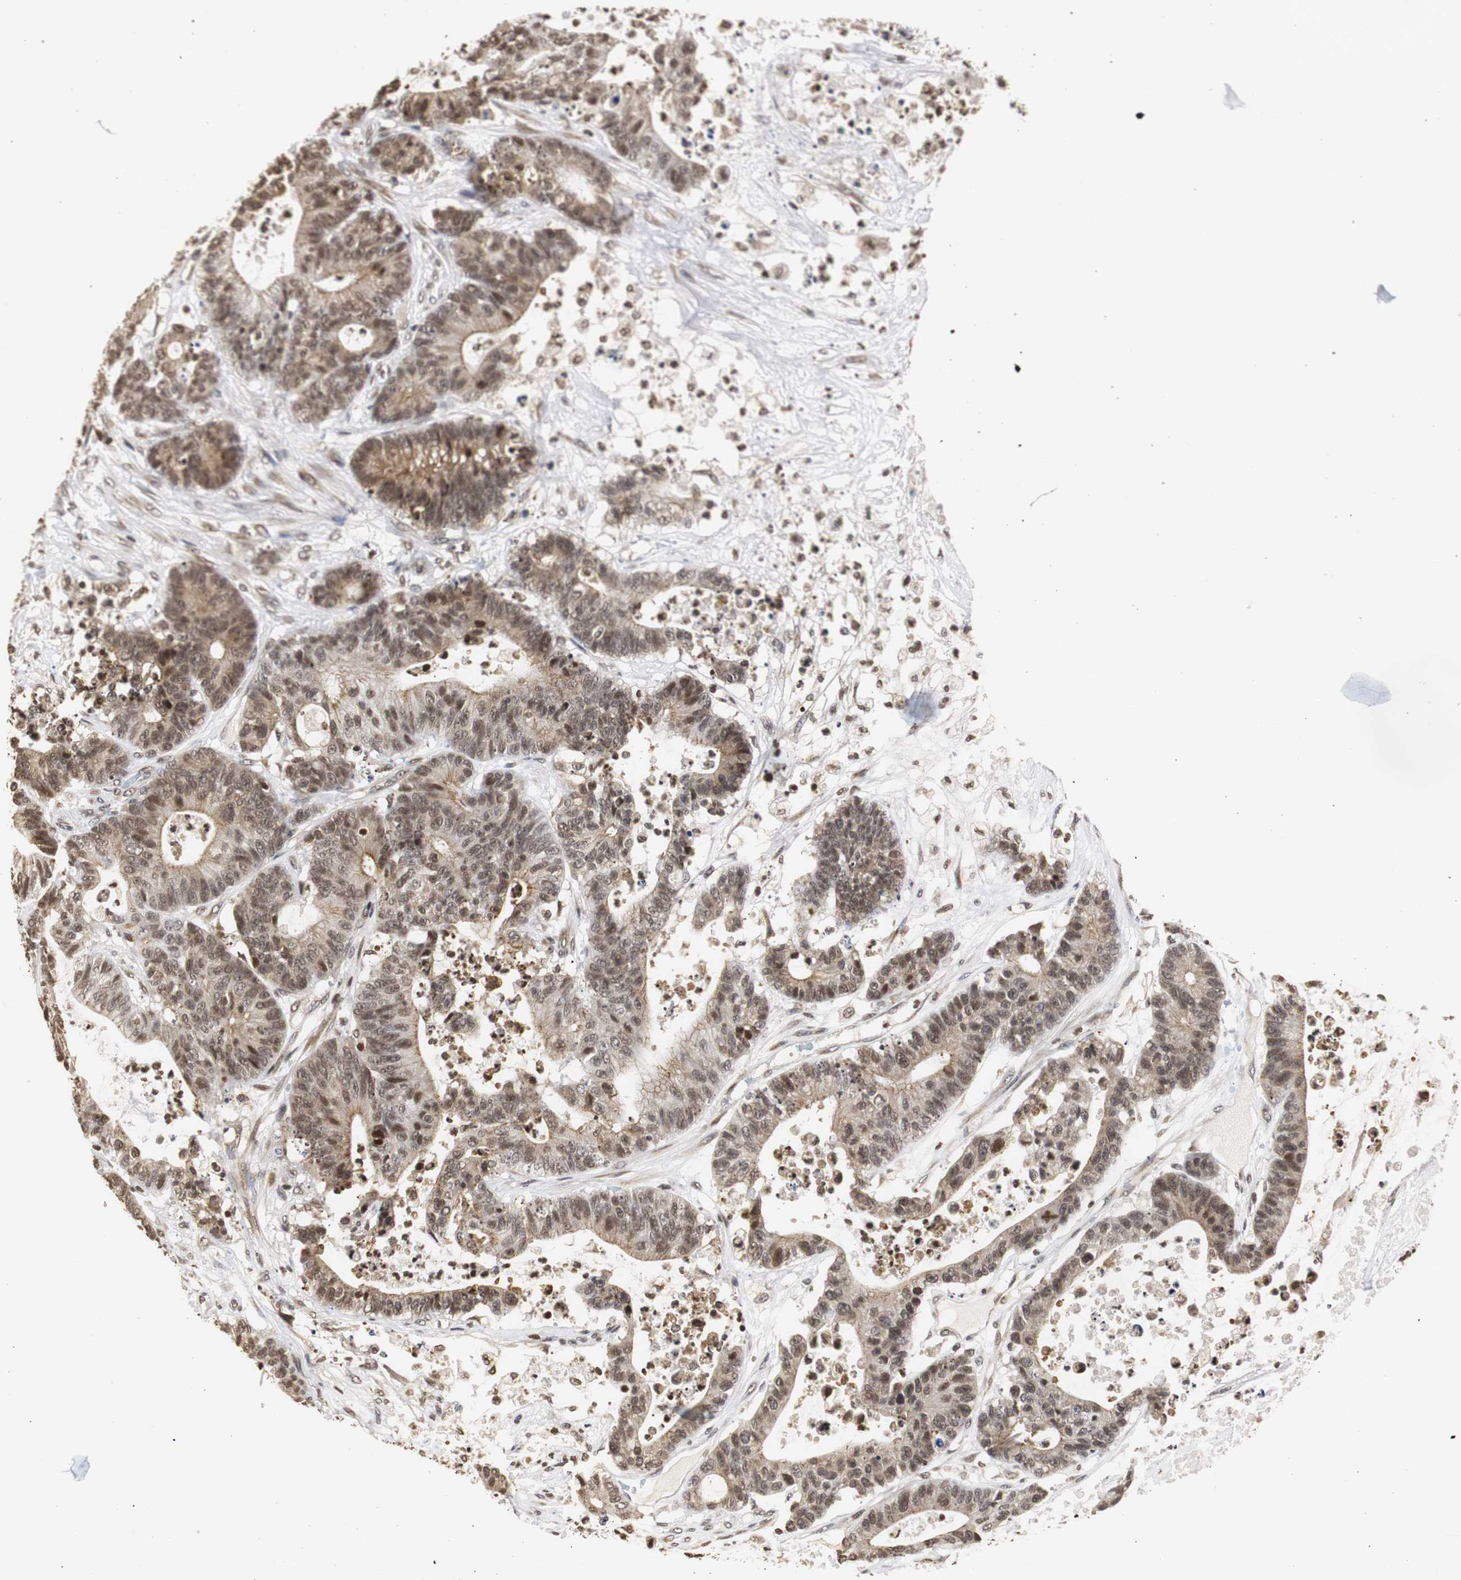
{"staining": {"intensity": "moderate", "quantity": ">75%", "location": "cytoplasmic/membranous,nuclear"}, "tissue": "colorectal cancer", "cell_type": "Tumor cells", "image_type": "cancer", "snomed": [{"axis": "morphology", "description": "Adenocarcinoma, NOS"}, {"axis": "topography", "description": "Colon"}], "caption": "The image demonstrates staining of colorectal adenocarcinoma, revealing moderate cytoplasmic/membranous and nuclear protein staining (brown color) within tumor cells.", "gene": "ZFC3H1", "patient": {"sex": "female", "age": 84}}